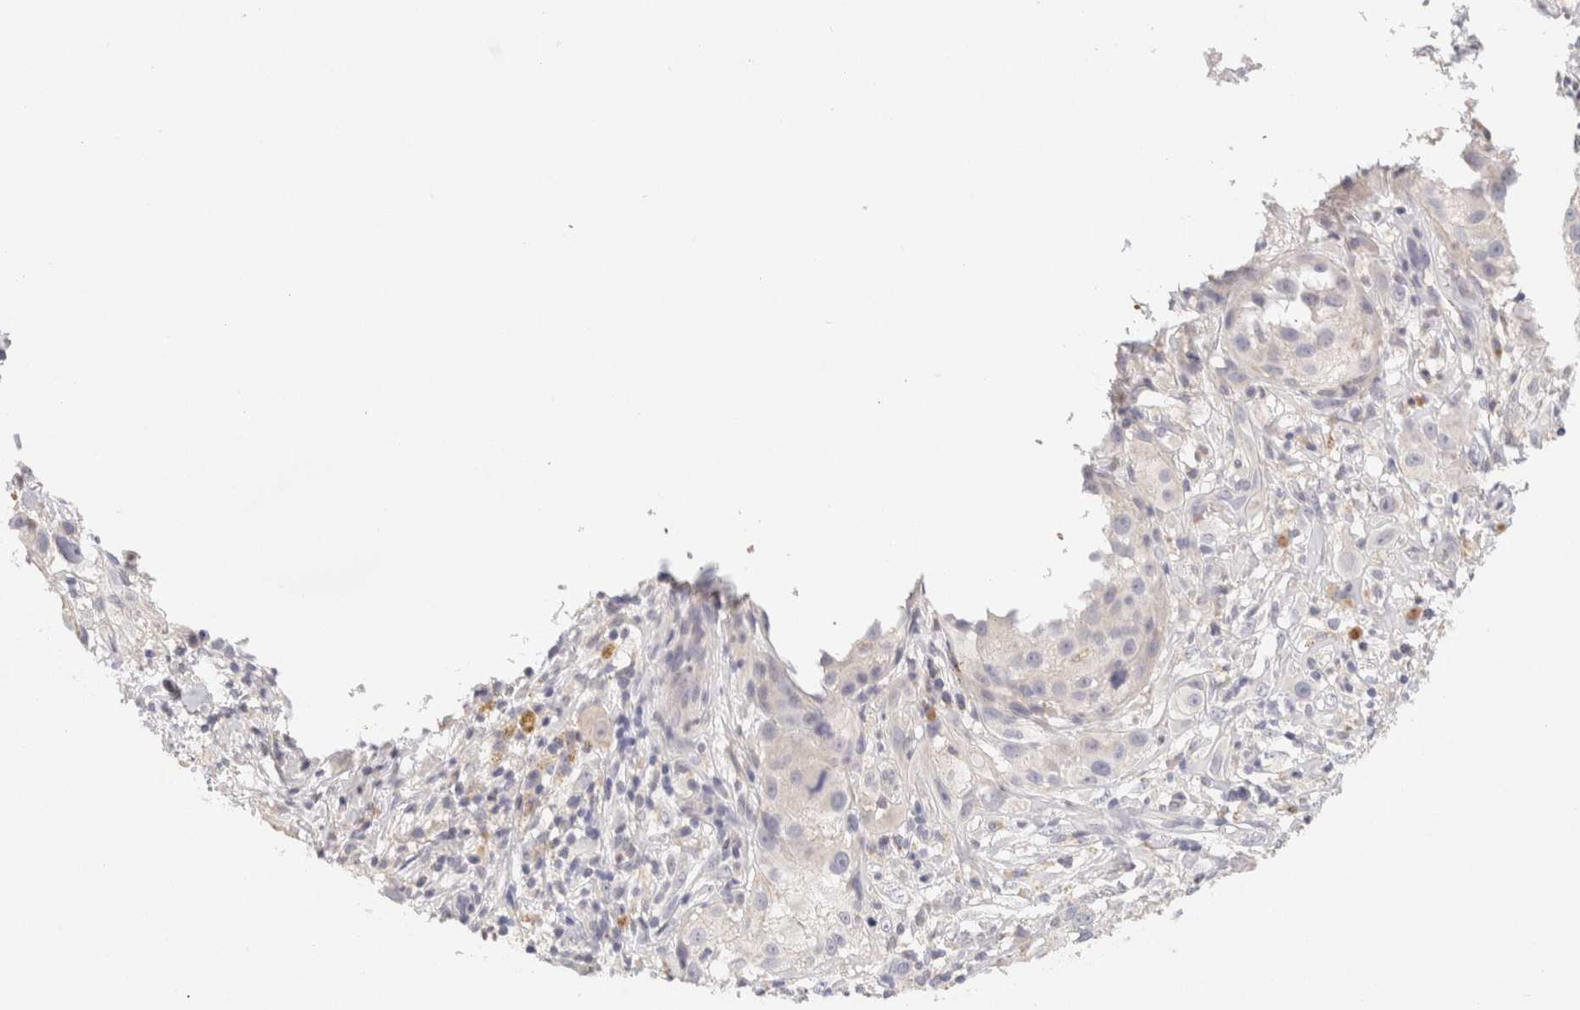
{"staining": {"intensity": "negative", "quantity": "none", "location": "none"}, "tissue": "melanoma", "cell_type": "Tumor cells", "image_type": "cancer", "snomed": [{"axis": "morphology", "description": "Necrosis, NOS"}, {"axis": "morphology", "description": "Malignant melanoma, NOS"}, {"axis": "topography", "description": "Skin"}], "caption": "There is no significant staining in tumor cells of melanoma.", "gene": "SCGB2A2", "patient": {"sex": "female", "age": 87}}